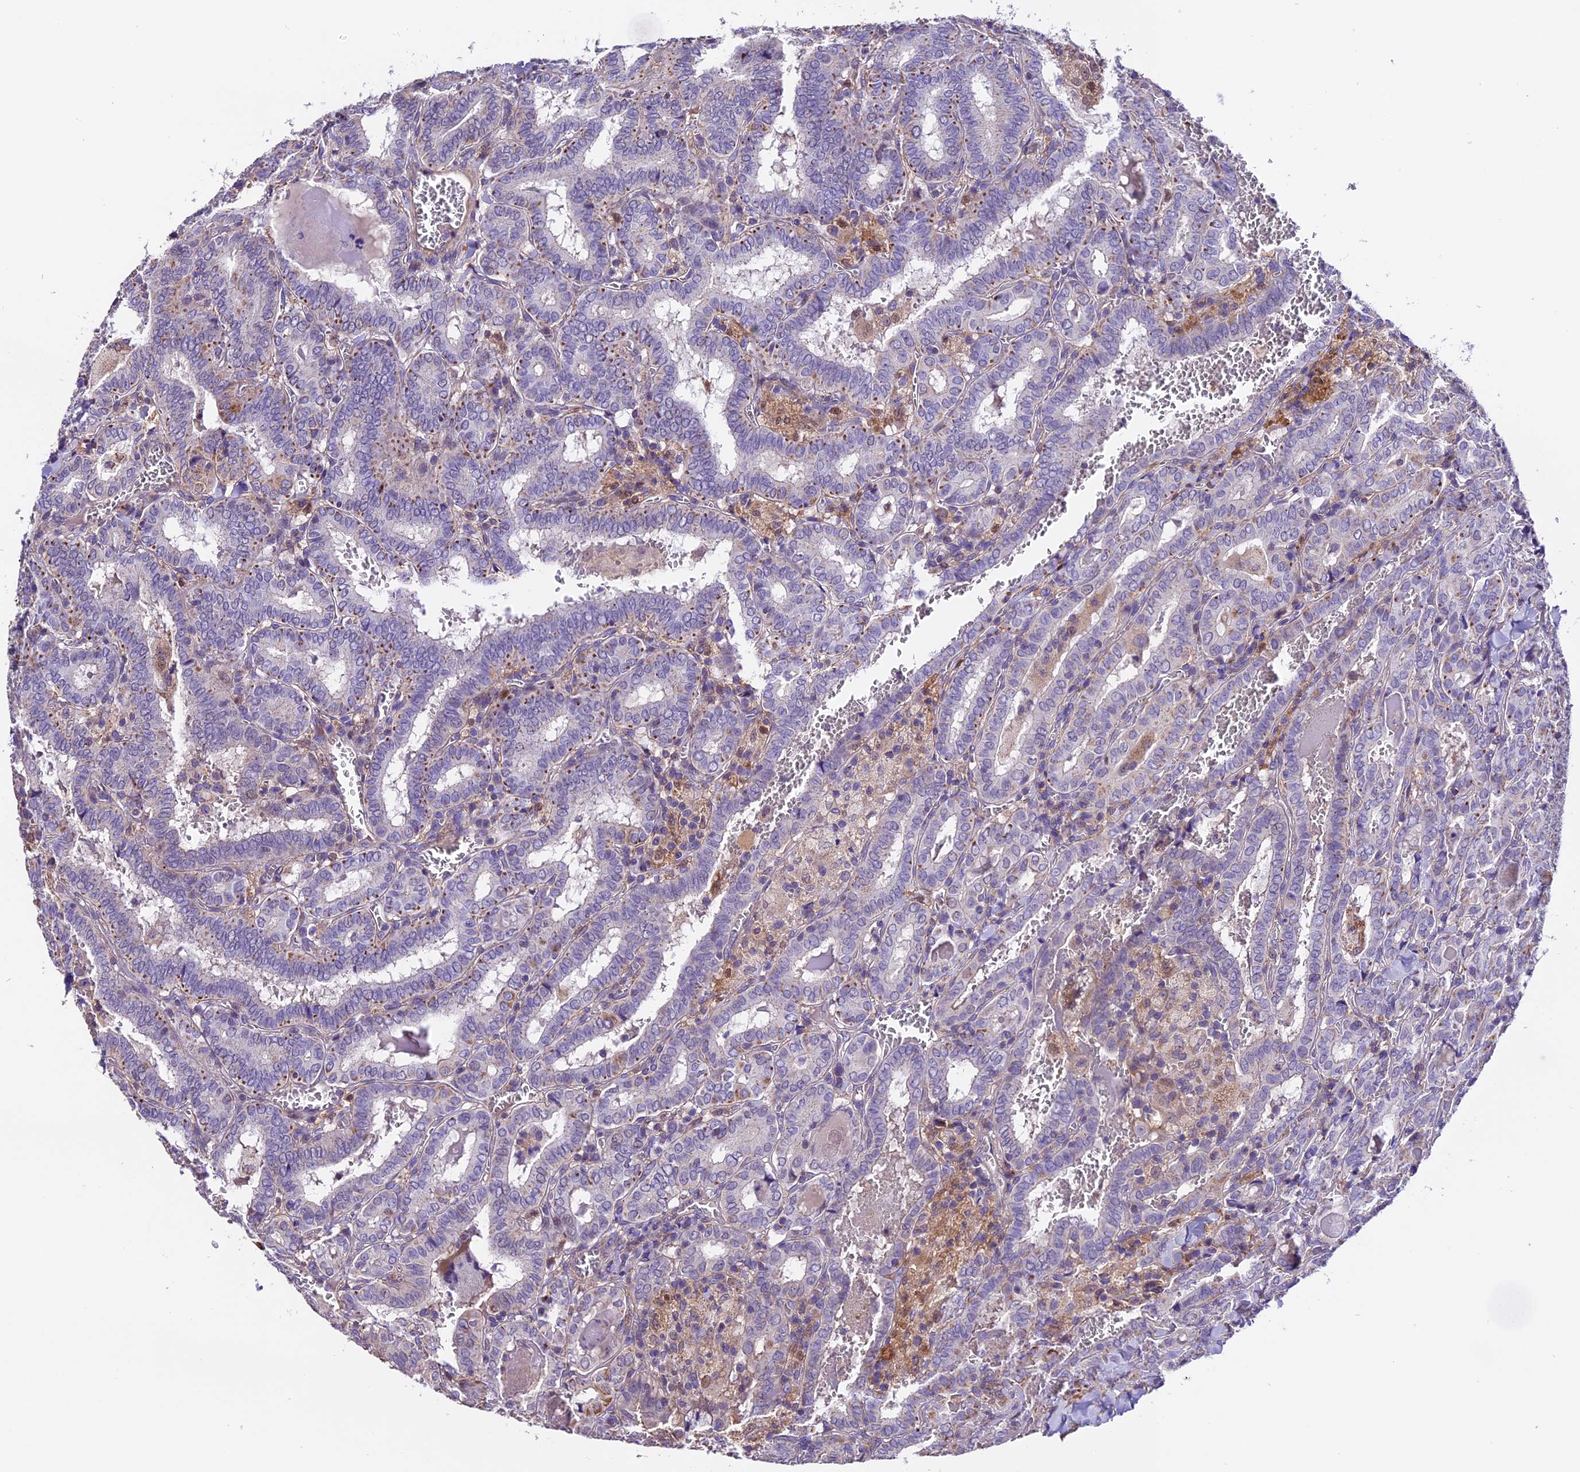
{"staining": {"intensity": "moderate", "quantity": "<25%", "location": "cytoplasmic/membranous"}, "tissue": "thyroid cancer", "cell_type": "Tumor cells", "image_type": "cancer", "snomed": [{"axis": "morphology", "description": "Papillary adenocarcinoma, NOS"}, {"axis": "topography", "description": "Thyroid gland"}], "caption": "Human thyroid papillary adenocarcinoma stained with a protein marker shows moderate staining in tumor cells.", "gene": "DDX28", "patient": {"sex": "female", "age": 72}}